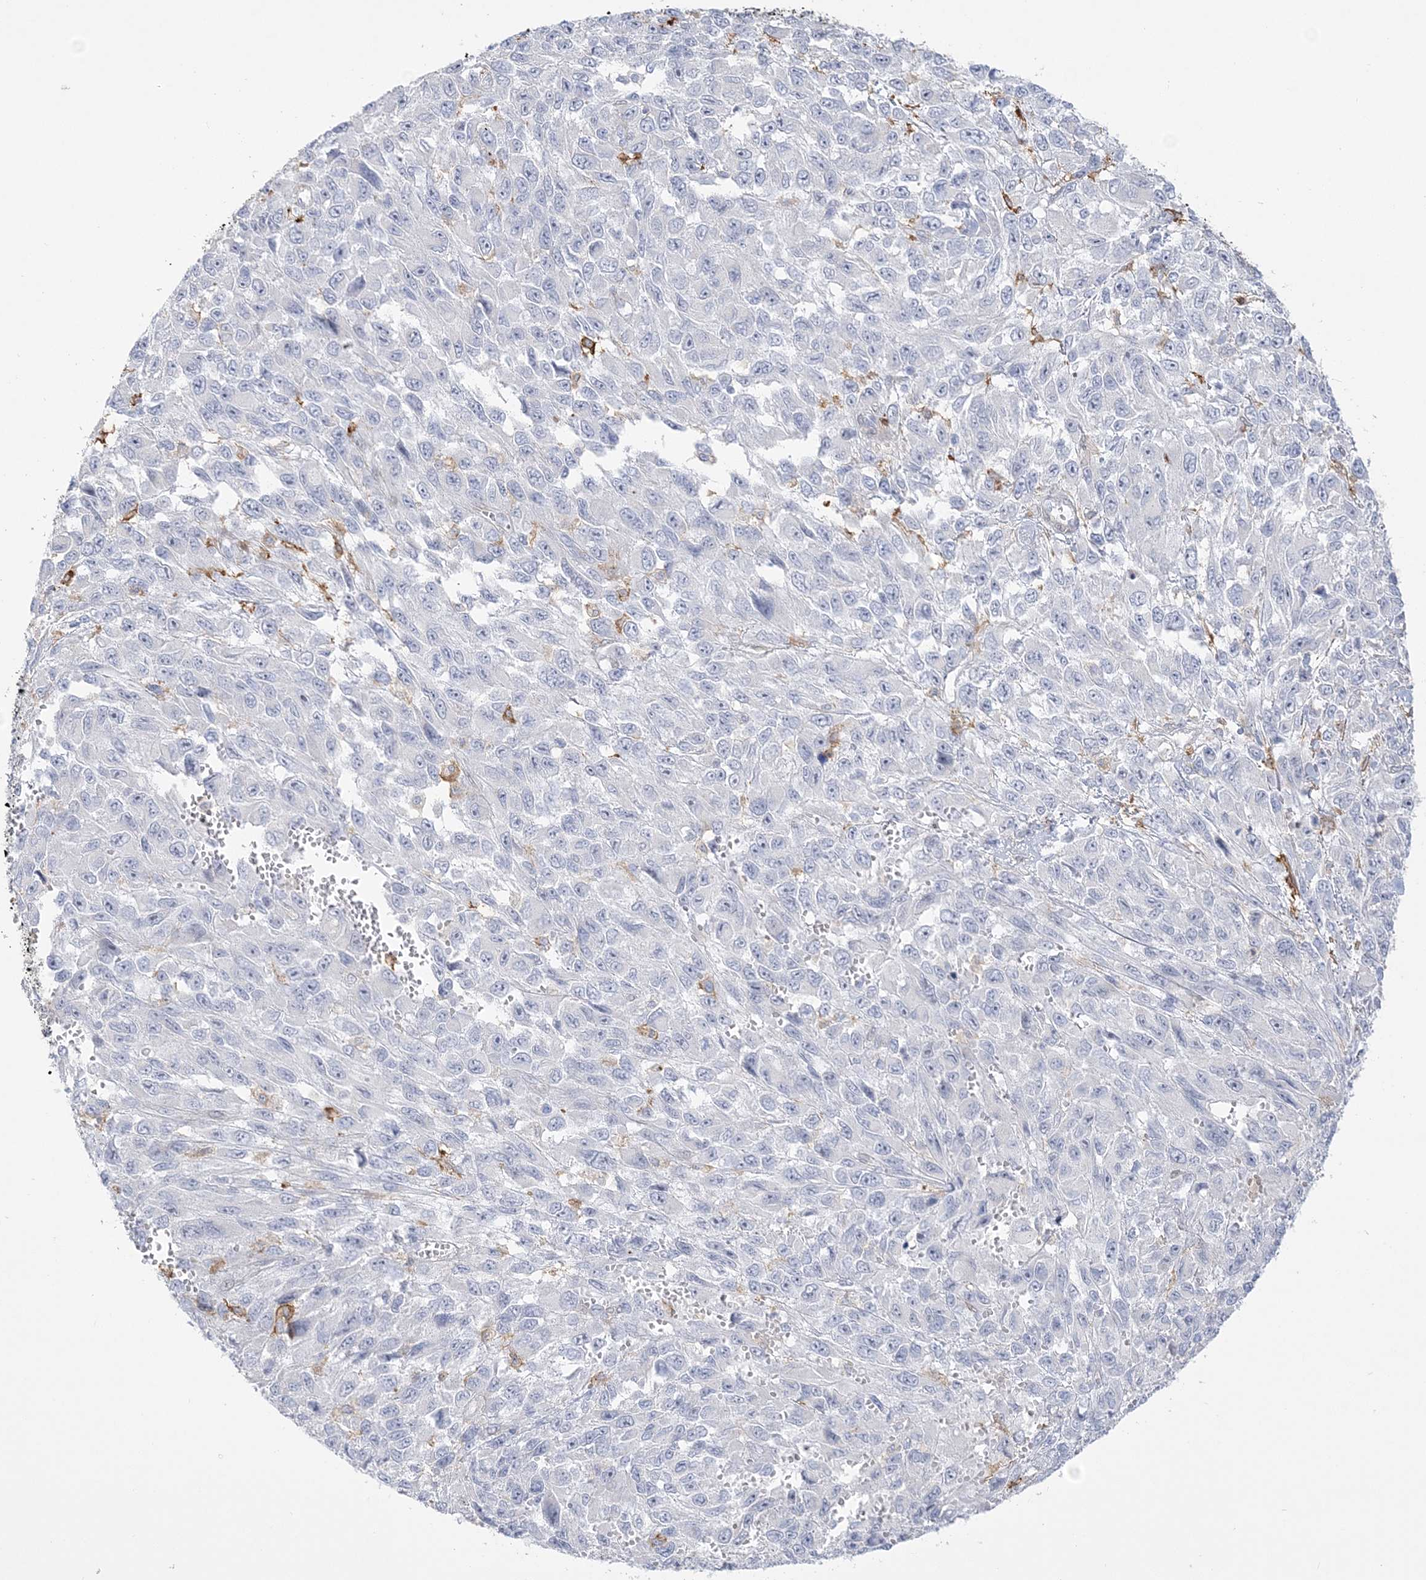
{"staining": {"intensity": "negative", "quantity": "none", "location": "none"}, "tissue": "melanoma", "cell_type": "Tumor cells", "image_type": "cancer", "snomed": [{"axis": "morphology", "description": "Malignant melanoma, NOS"}, {"axis": "topography", "description": "Skin"}], "caption": "A photomicrograph of human melanoma is negative for staining in tumor cells.", "gene": "HAAO", "patient": {"sex": "female", "age": 96}}